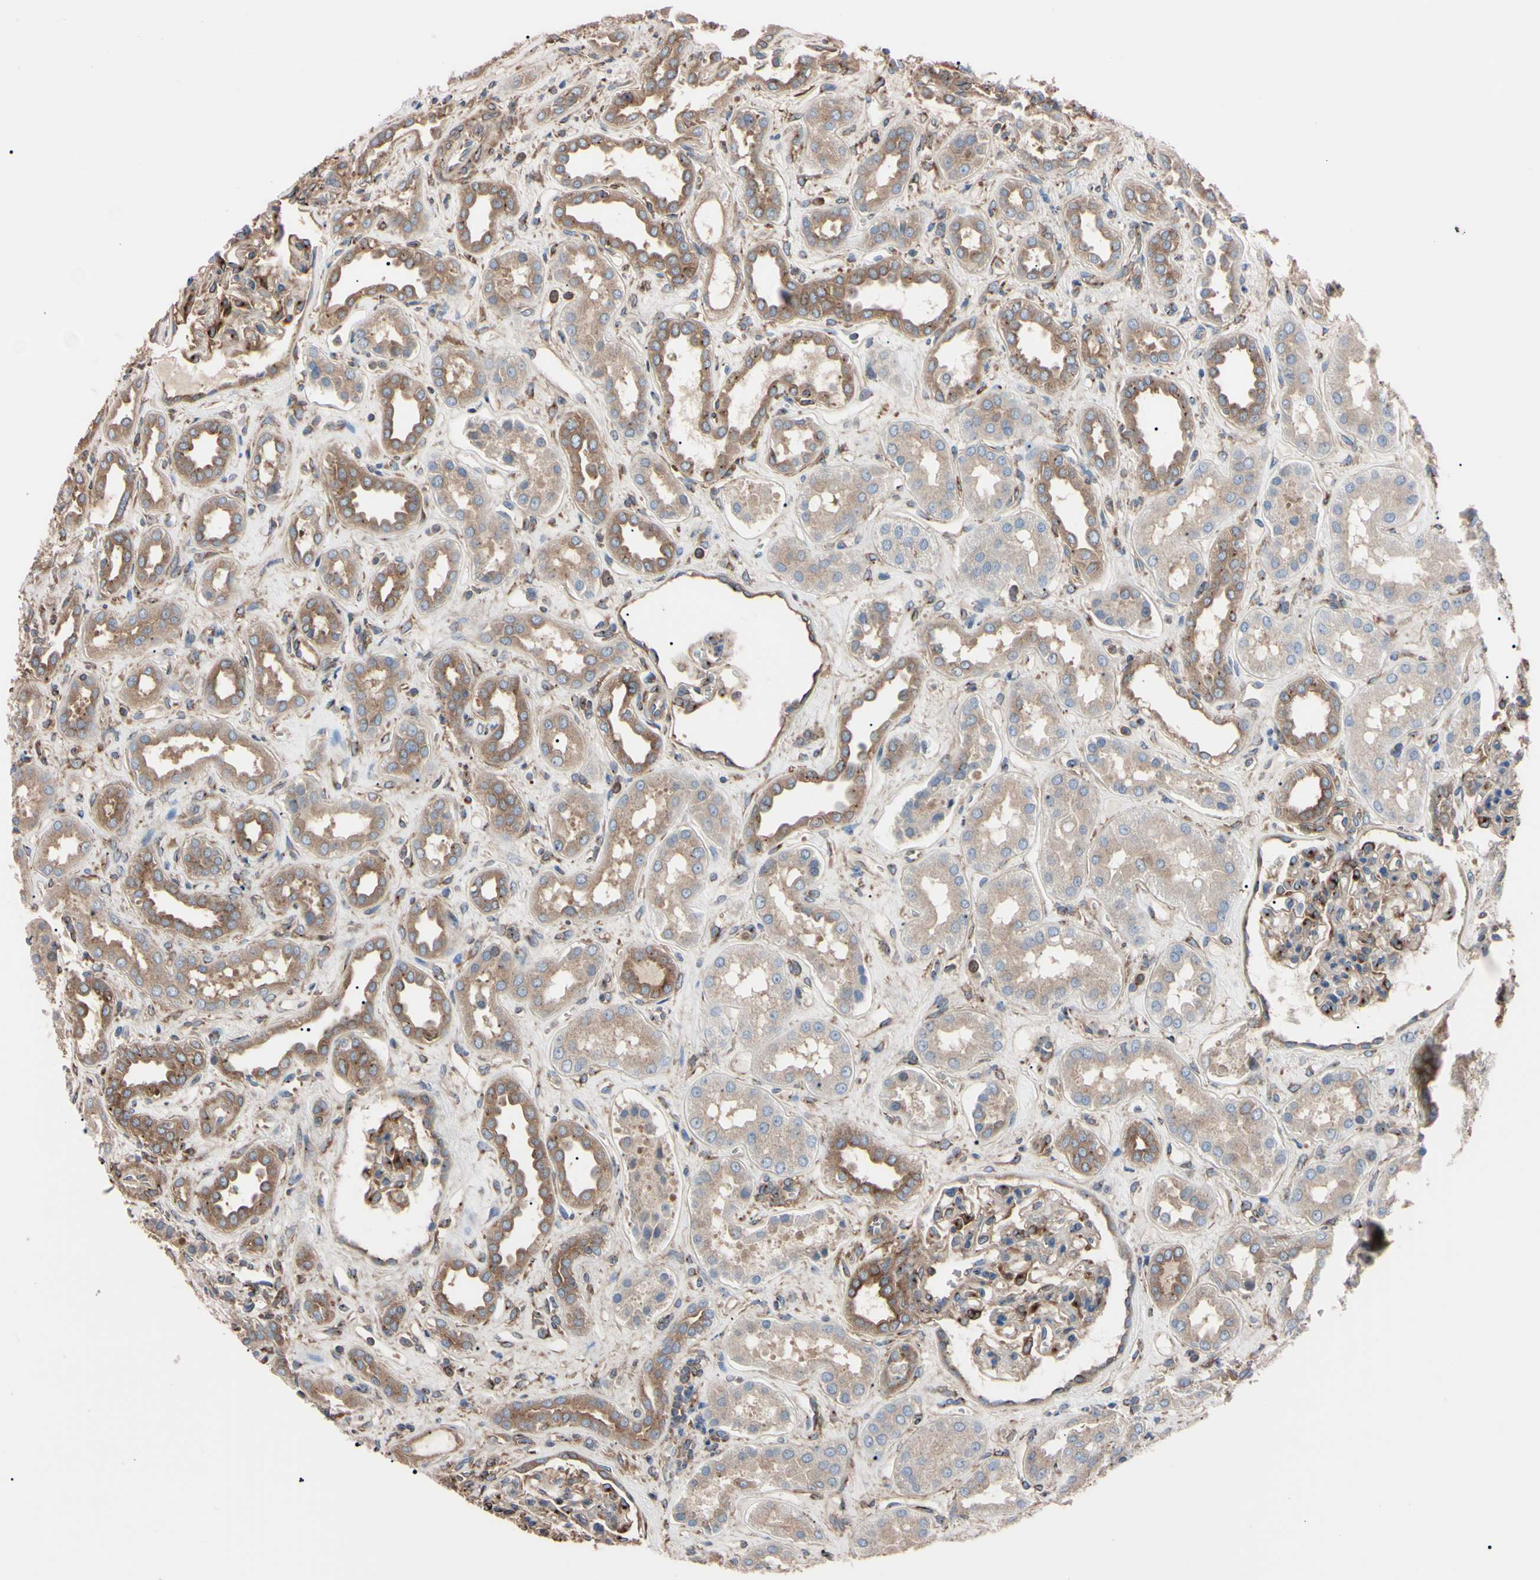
{"staining": {"intensity": "moderate", "quantity": "25%-75%", "location": "cytoplasmic/membranous"}, "tissue": "kidney", "cell_type": "Cells in glomeruli", "image_type": "normal", "snomed": [{"axis": "morphology", "description": "Normal tissue, NOS"}, {"axis": "topography", "description": "Kidney"}], "caption": "Cells in glomeruli demonstrate medium levels of moderate cytoplasmic/membranous staining in about 25%-75% of cells in unremarkable kidney.", "gene": "PRKACA", "patient": {"sex": "male", "age": 59}}